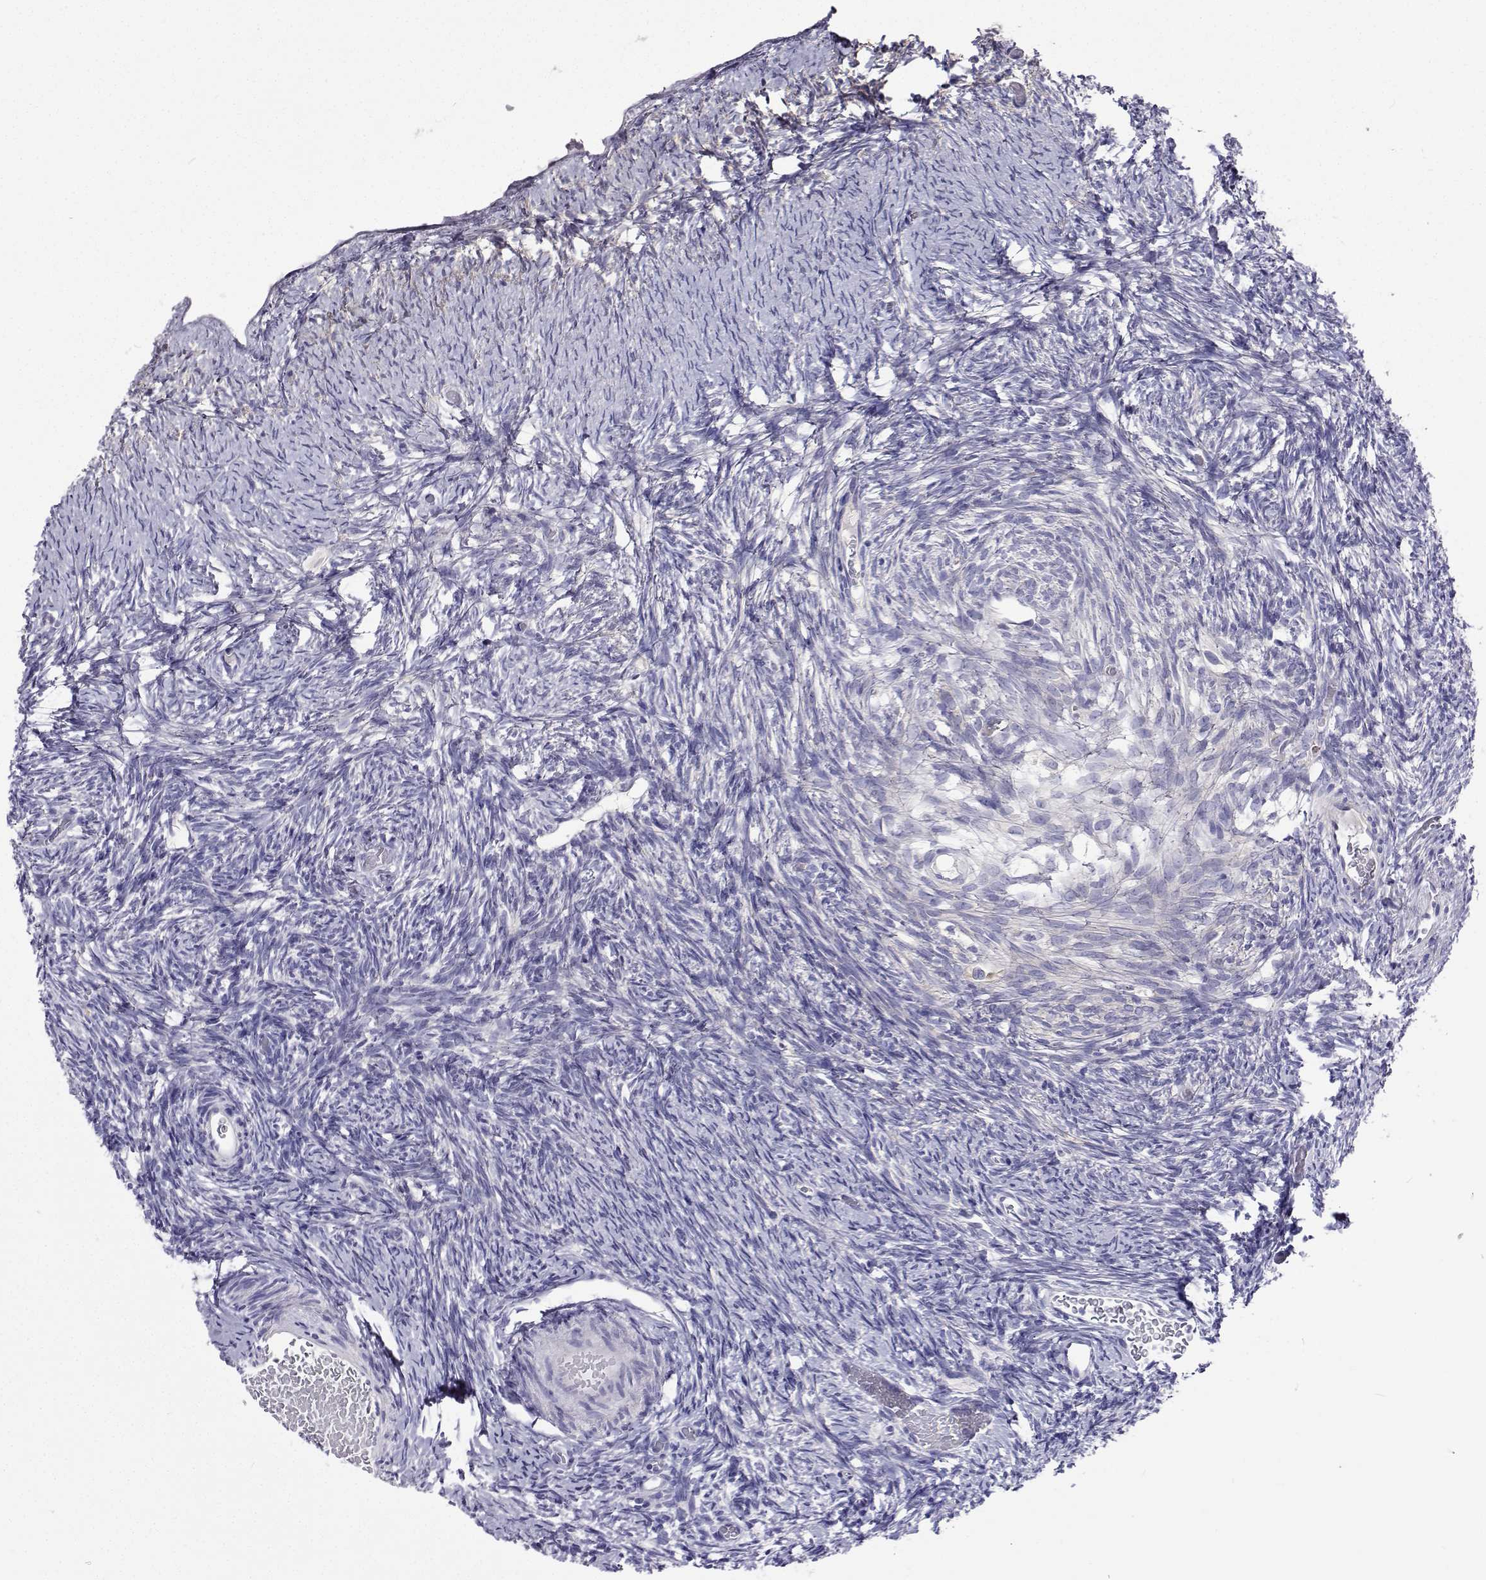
{"staining": {"intensity": "negative", "quantity": "none", "location": "none"}, "tissue": "ovary", "cell_type": "Follicle cells", "image_type": "normal", "snomed": [{"axis": "morphology", "description": "Normal tissue, NOS"}, {"axis": "topography", "description": "Ovary"}], "caption": "An image of ovary stained for a protein displays no brown staining in follicle cells.", "gene": "LHFPL7", "patient": {"sex": "female", "age": 39}}